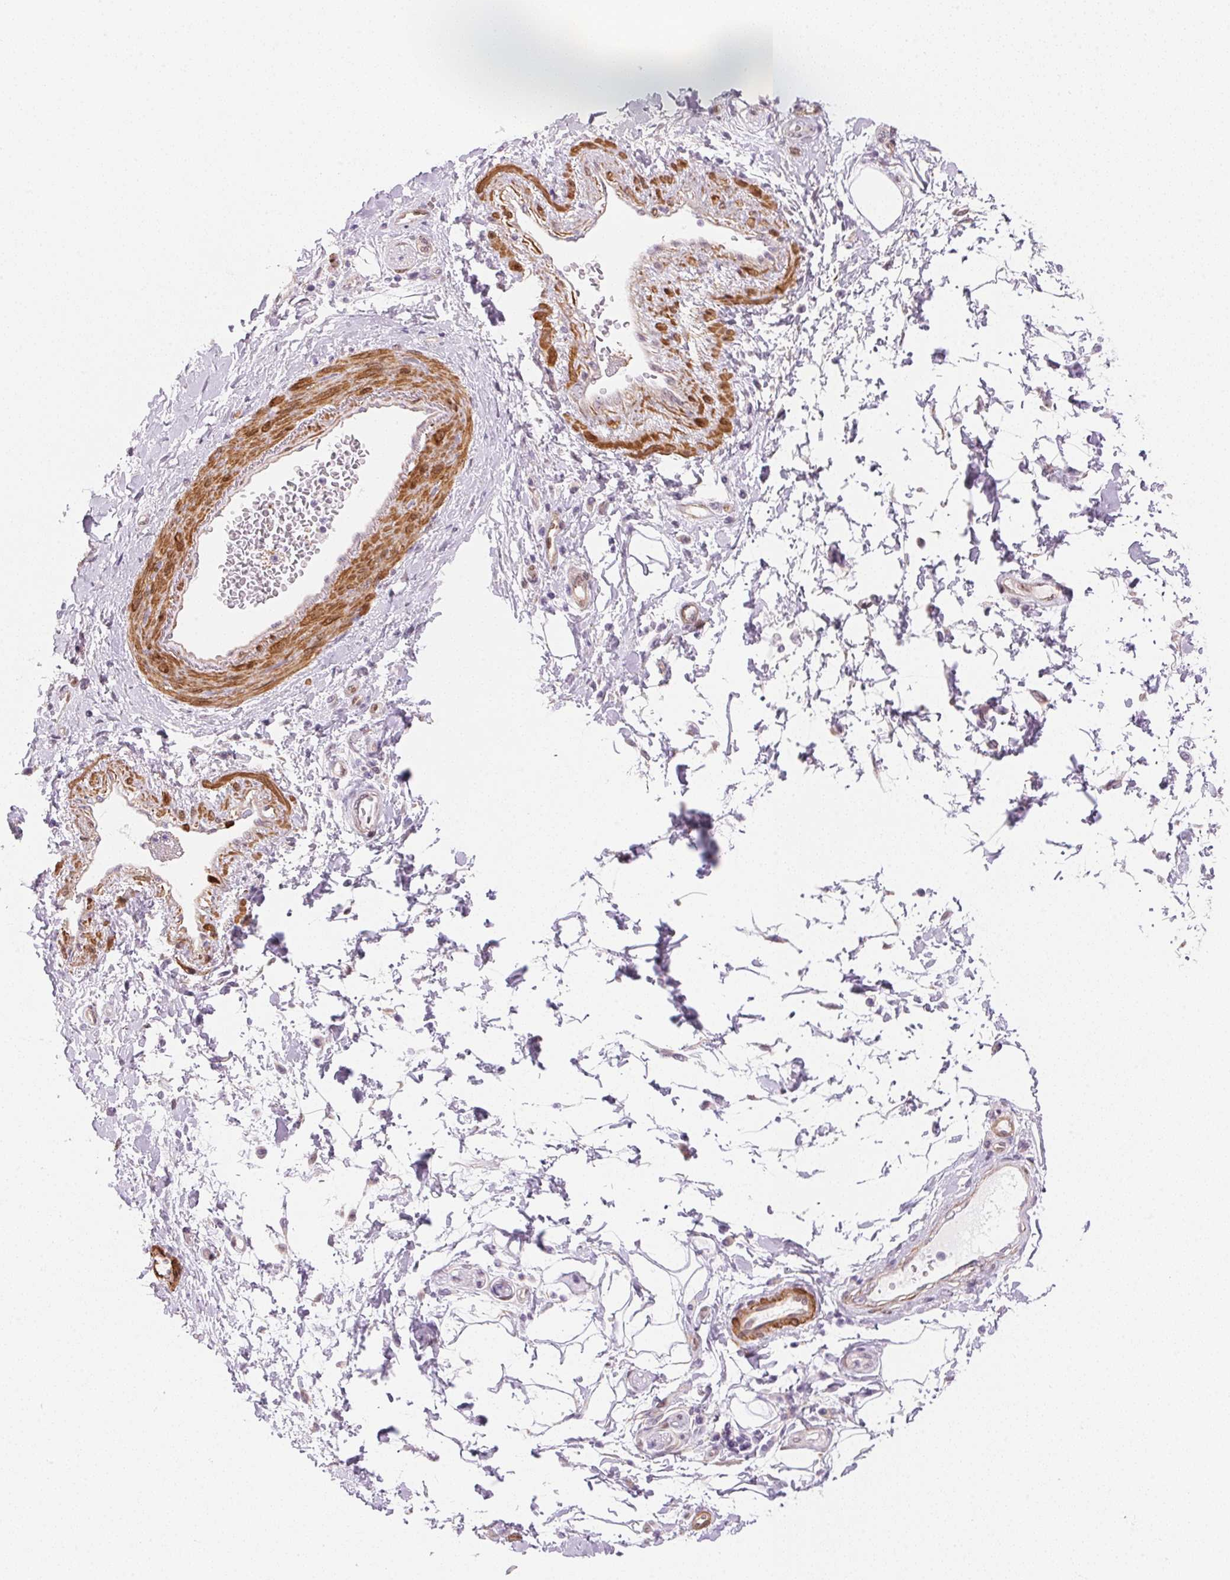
{"staining": {"intensity": "negative", "quantity": "none", "location": "none"}, "tissue": "adipose tissue", "cell_type": "Adipocytes", "image_type": "normal", "snomed": [{"axis": "morphology", "description": "Normal tissue, NOS"}, {"axis": "topography", "description": "Urinary bladder"}, {"axis": "topography", "description": "Peripheral nerve tissue"}], "caption": "Adipocytes show no significant protein positivity in unremarkable adipose tissue. The staining was performed using DAB (3,3'-diaminobenzidine) to visualize the protein expression in brown, while the nuclei were stained in blue with hematoxylin (Magnification: 20x).", "gene": "SMTN", "patient": {"sex": "female", "age": 60}}